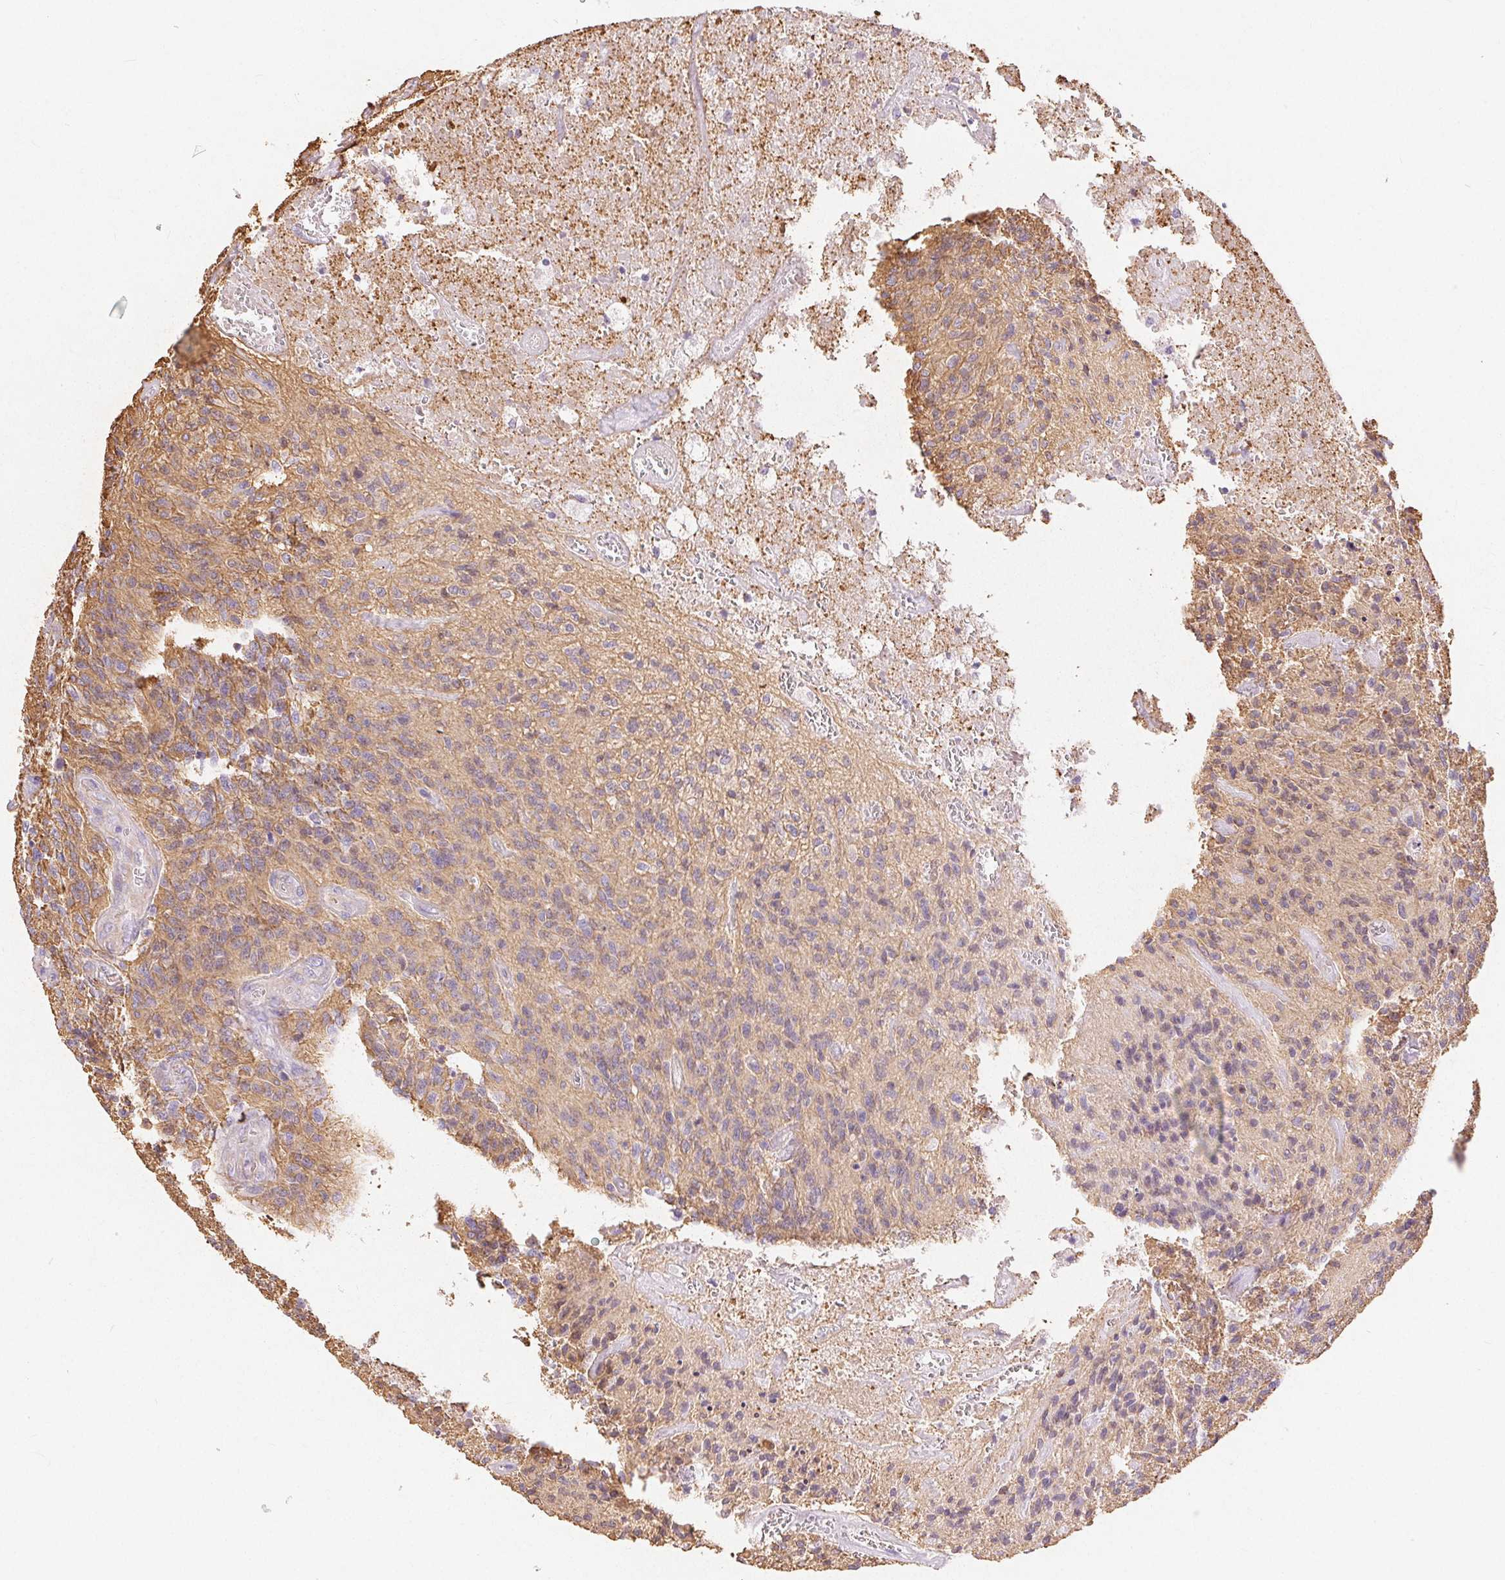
{"staining": {"intensity": "weak", "quantity": "25%-75%", "location": "cytoplasmic/membranous"}, "tissue": "glioma", "cell_type": "Tumor cells", "image_type": "cancer", "snomed": [{"axis": "morphology", "description": "Glioma, malignant, High grade"}, {"axis": "topography", "description": "Brain"}], "caption": "Immunohistochemistry histopathology image of human glioma stained for a protein (brown), which reveals low levels of weak cytoplasmic/membranous expression in approximately 25%-75% of tumor cells.", "gene": "GFAP", "patient": {"sex": "male", "age": 76}}